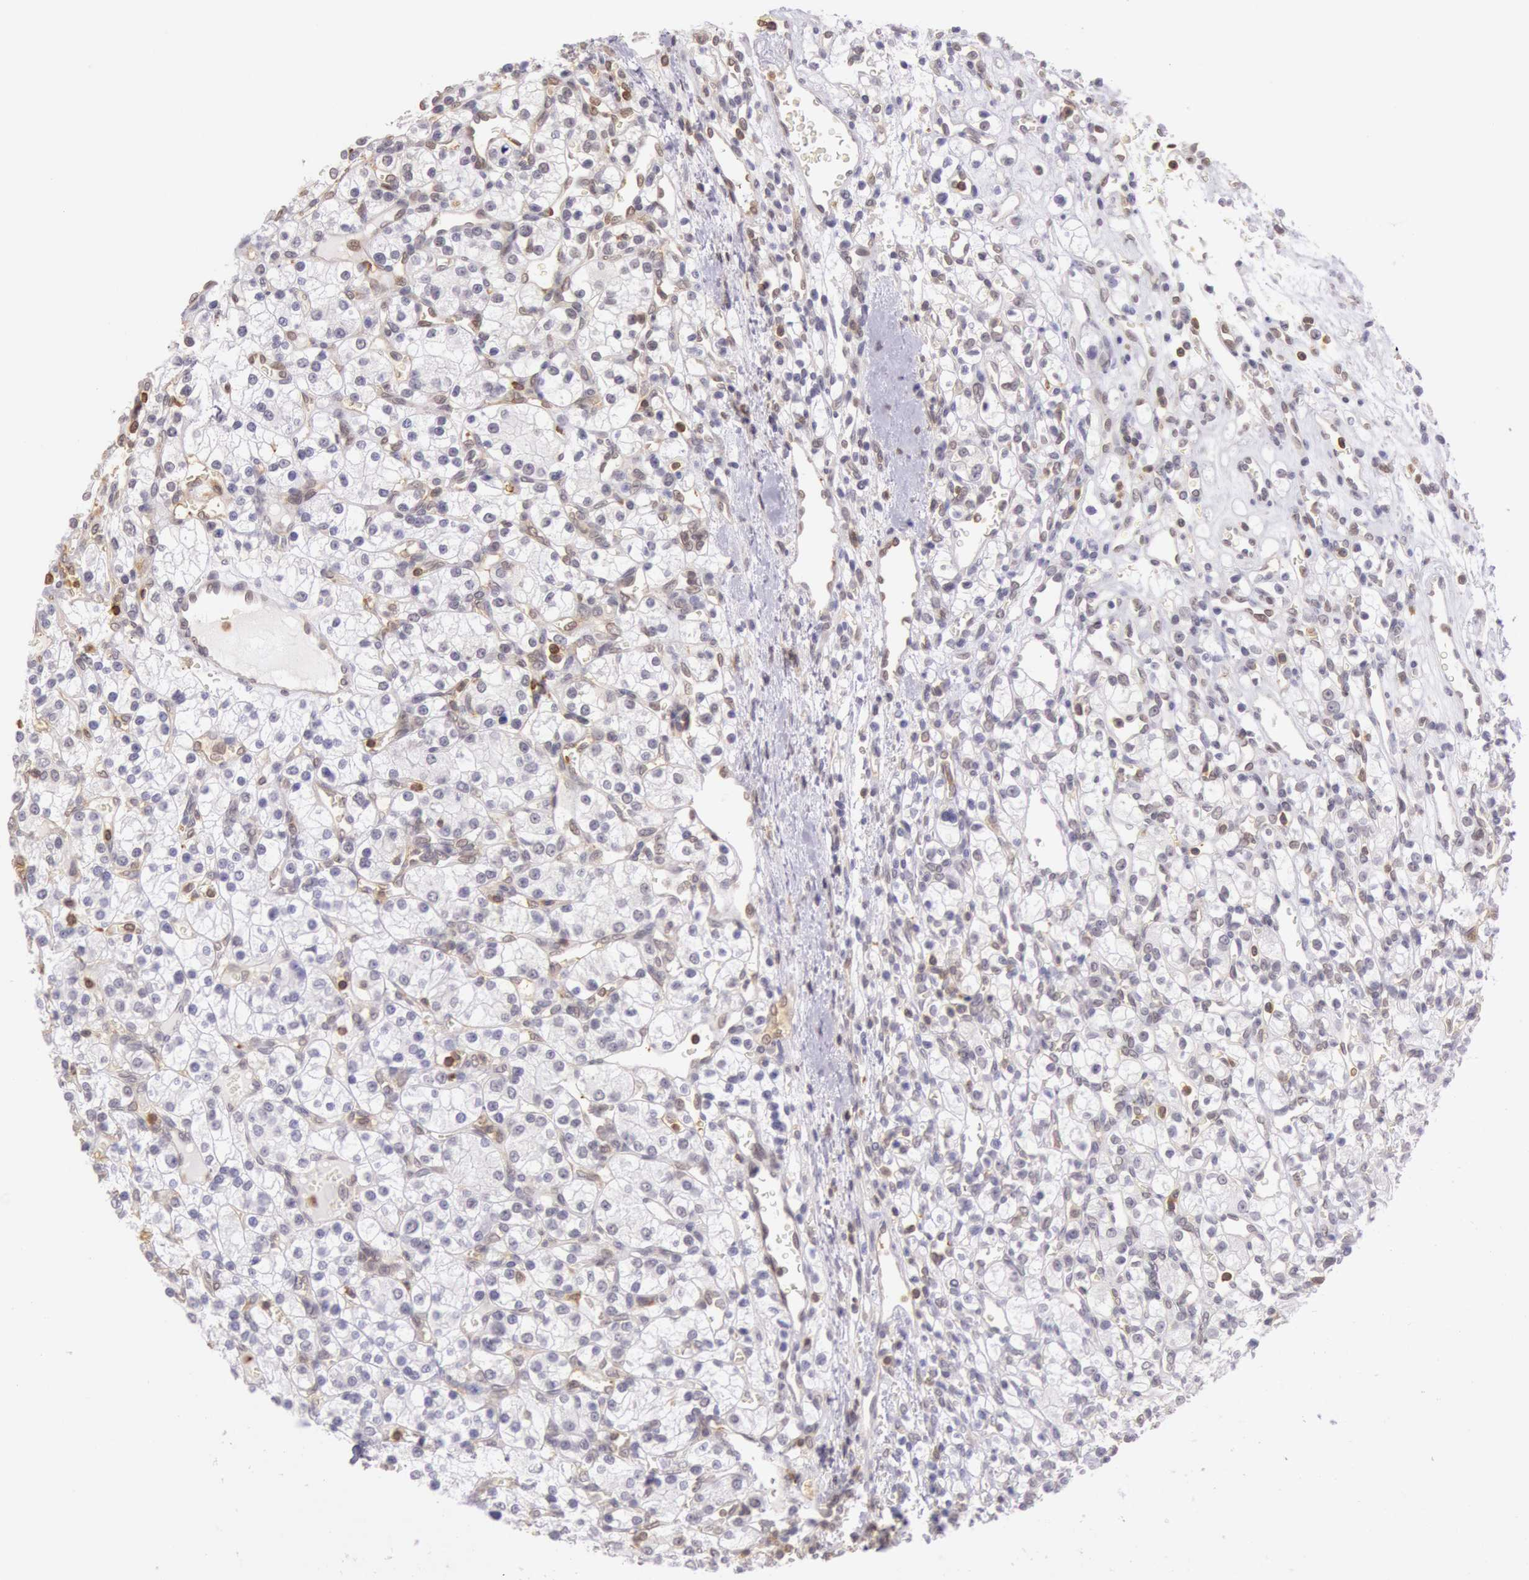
{"staining": {"intensity": "negative", "quantity": "none", "location": "none"}, "tissue": "renal cancer", "cell_type": "Tumor cells", "image_type": "cancer", "snomed": [{"axis": "morphology", "description": "Adenocarcinoma, NOS"}, {"axis": "topography", "description": "Kidney"}], "caption": "Immunohistochemical staining of human renal adenocarcinoma reveals no significant expression in tumor cells.", "gene": "HIF1A", "patient": {"sex": "female", "age": 62}}